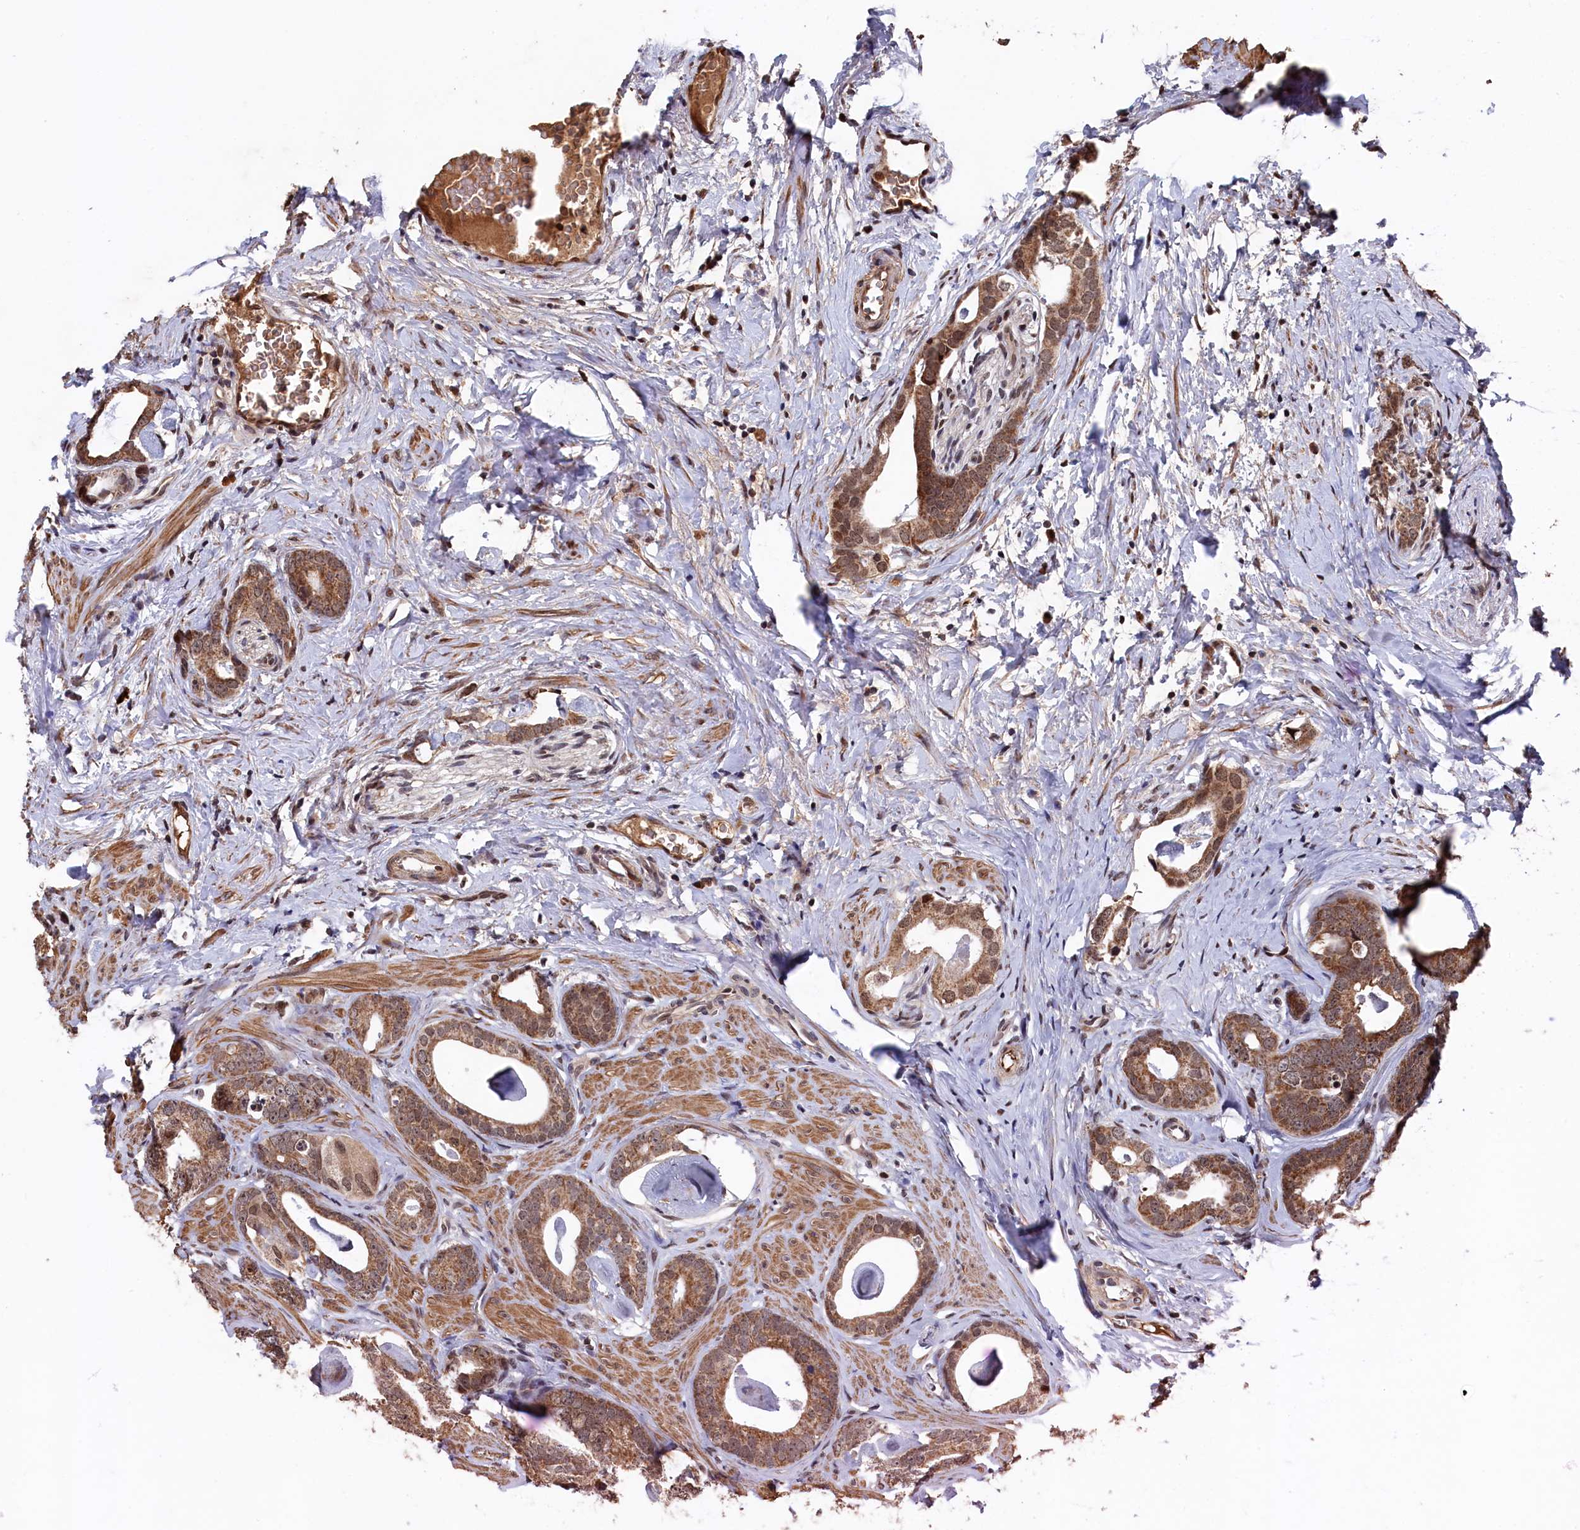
{"staining": {"intensity": "moderate", "quantity": ">75%", "location": "cytoplasmic/membranous,nuclear"}, "tissue": "prostate cancer", "cell_type": "Tumor cells", "image_type": "cancer", "snomed": [{"axis": "morphology", "description": "Adenocarcinoma, Low grade"}, {"axis": "topography", "description": "Prostate"}], "caption": "Adenocarcinoma (low-grade) (prostate) stained for a protein (brown) displays moderate cytoplasmic/membranous and nuclear positive staining in about >75% of tumor cells.", "gene": "CLPX", "patient": {"sex": "male", "age": 63}}